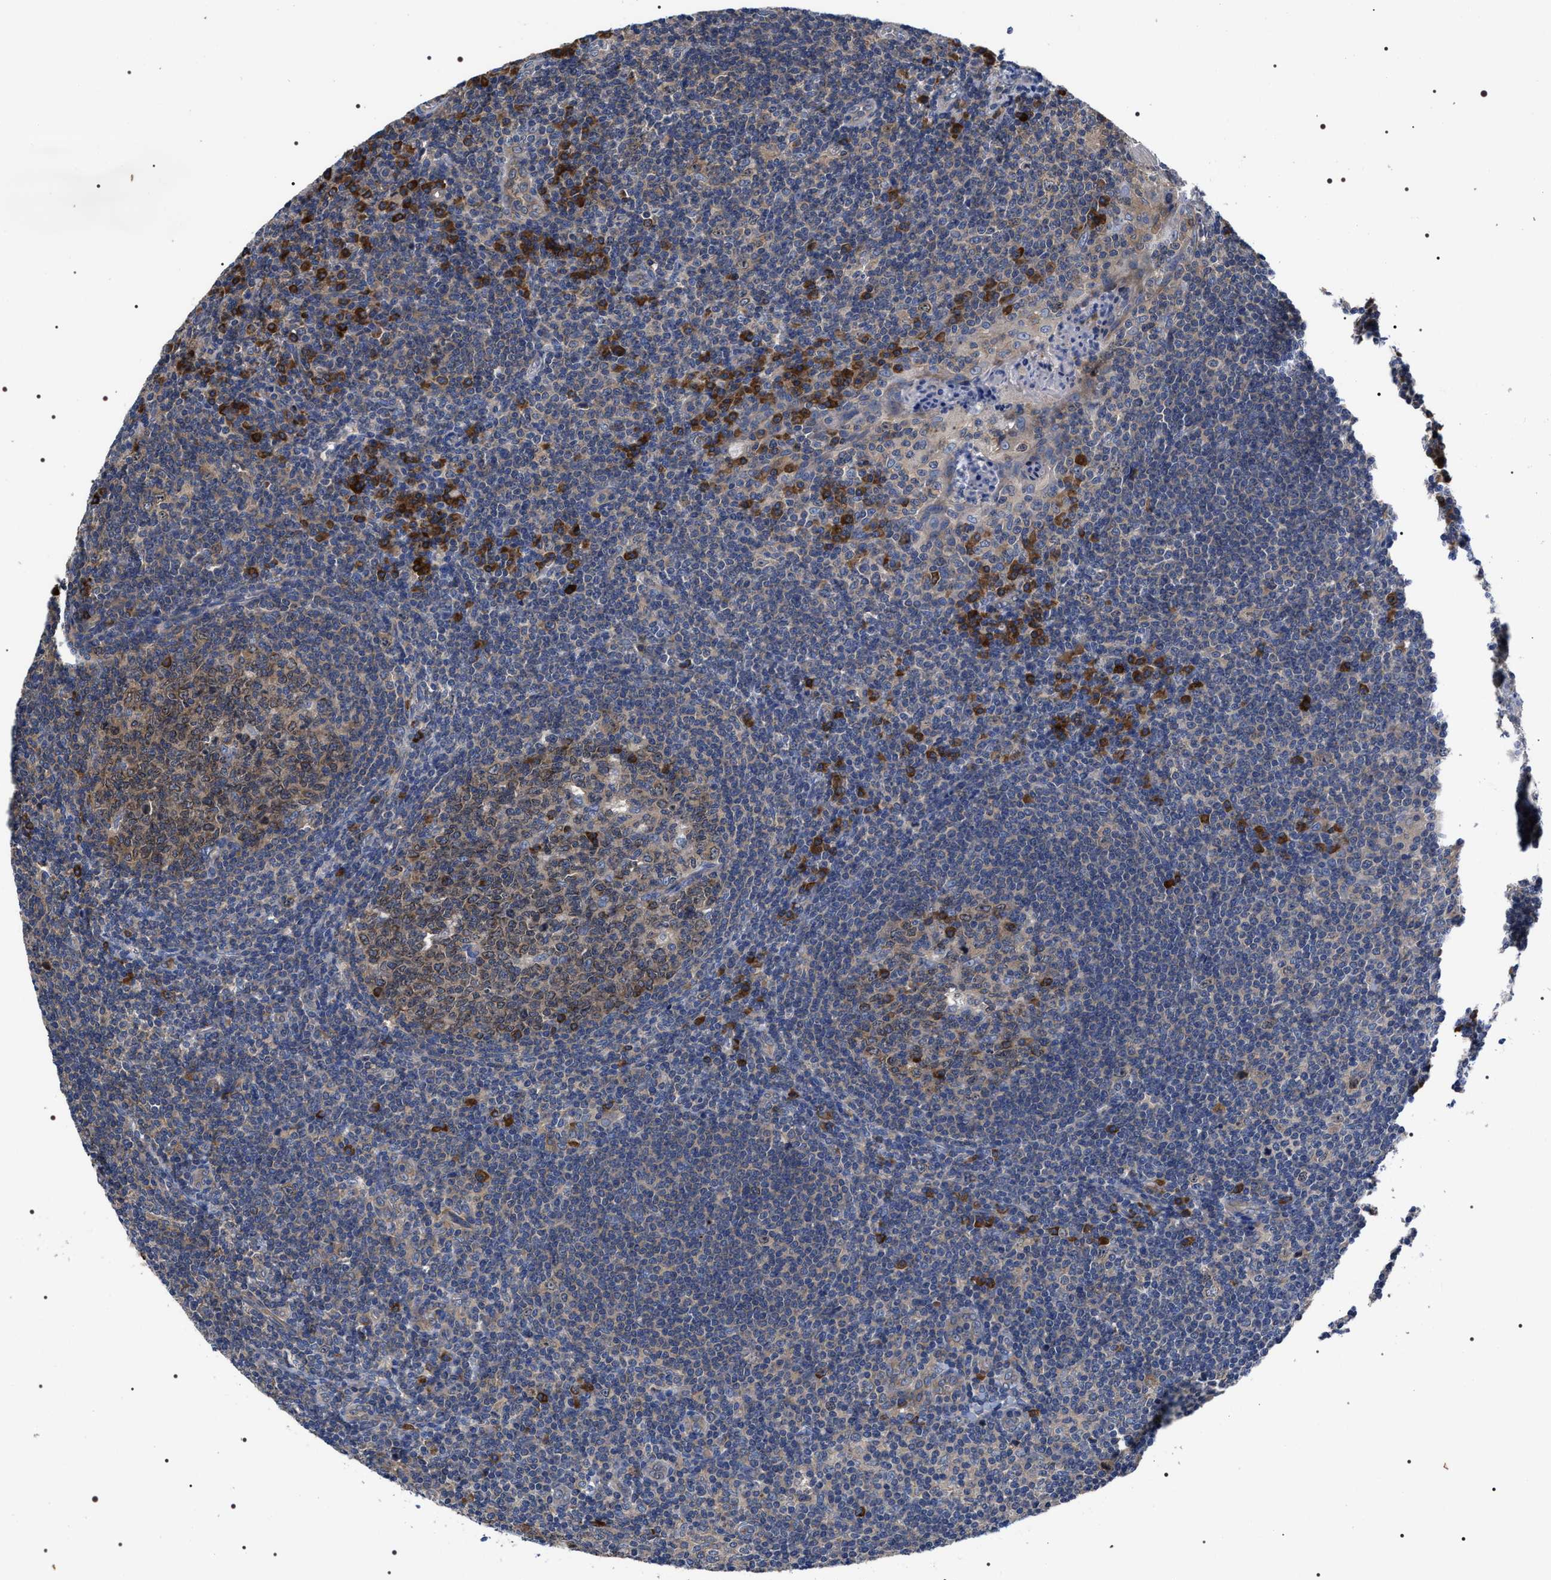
{"staining": {"intensity": "strong", "quantity": "<25%", "location": "cytoplasmic/membranous"}, "tissue": "tonsil", "cell_type": "Germinal center cells", "image_type": "normal", "snomed": [{"axis": "morphology", "description": "Normal tissue, NOS"}, {"axis": "topography", "description": "Tonsil"}], "caption": "Germinal center cells show medium levels of strong cytoplasmic/membranous expression in approximately <25% of cells in unremarkable human tonsil.", "gene": "MIS18A", "patient": {"sex": "male", "age": 37}}